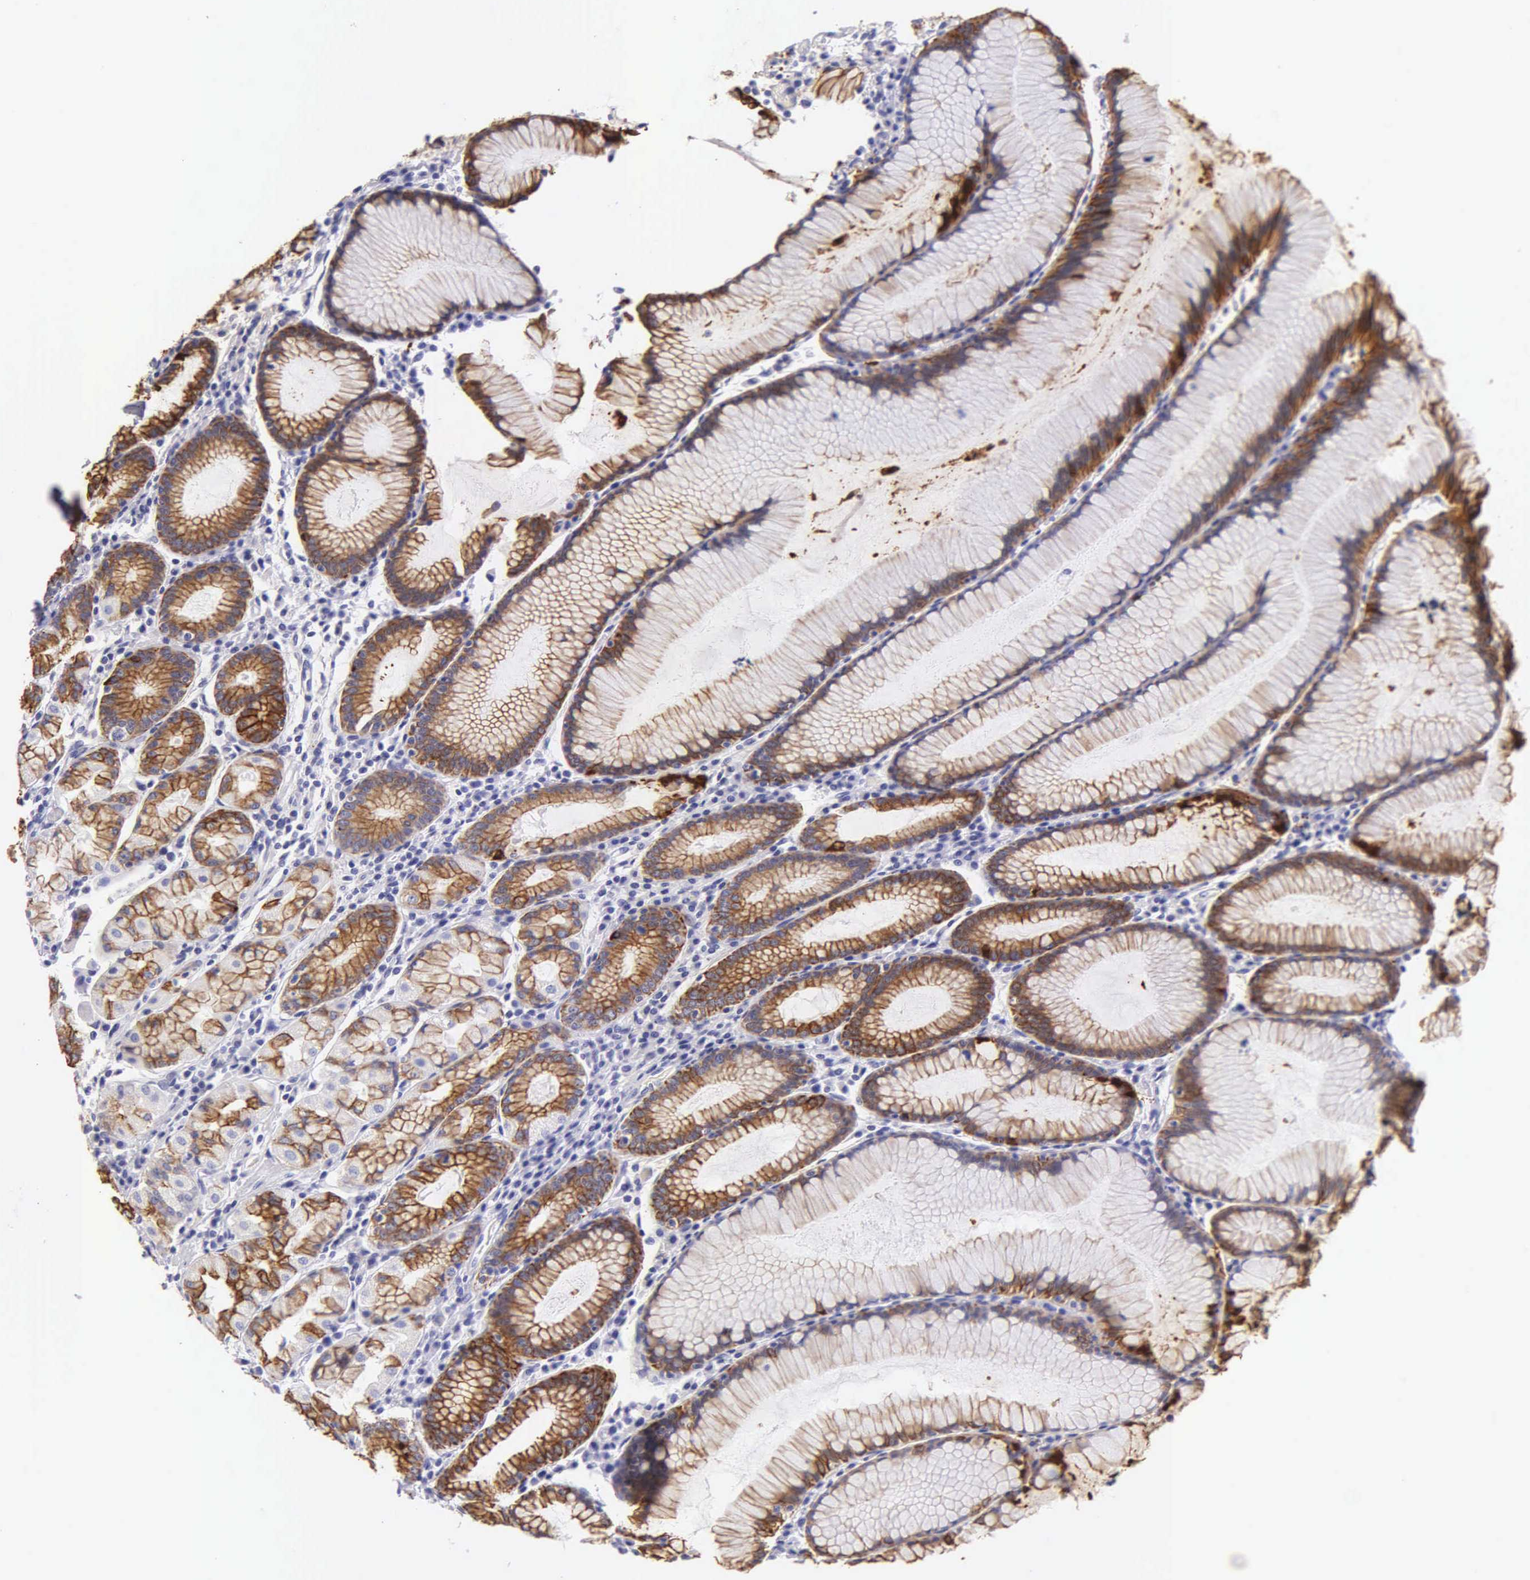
{"staining": {"intensity": "moderate", "quantity": "25%-75%", "location": "cytoplasmic/membranous"}, "tissue": "stomach", "cell_type": "Glandular cells", "image_type": "normal", "snomed": [{"axis": "morphology", "description": "Normal tissue, NOS"}, {"axis": "topography", "description": "Stomach, lower"}], "caption": "The photomicrograph exhibits staining of unremarkable stomach, revealing moderate cytoplasmic/membranous protein staining (brown color) within glandular cells. (Stains: DAB in brown, nuclei in blue, Microscopy: brightfield microscopy at high magnification).", "gene": "KRT14", "patient": {"sex": "female", "age": 43}}